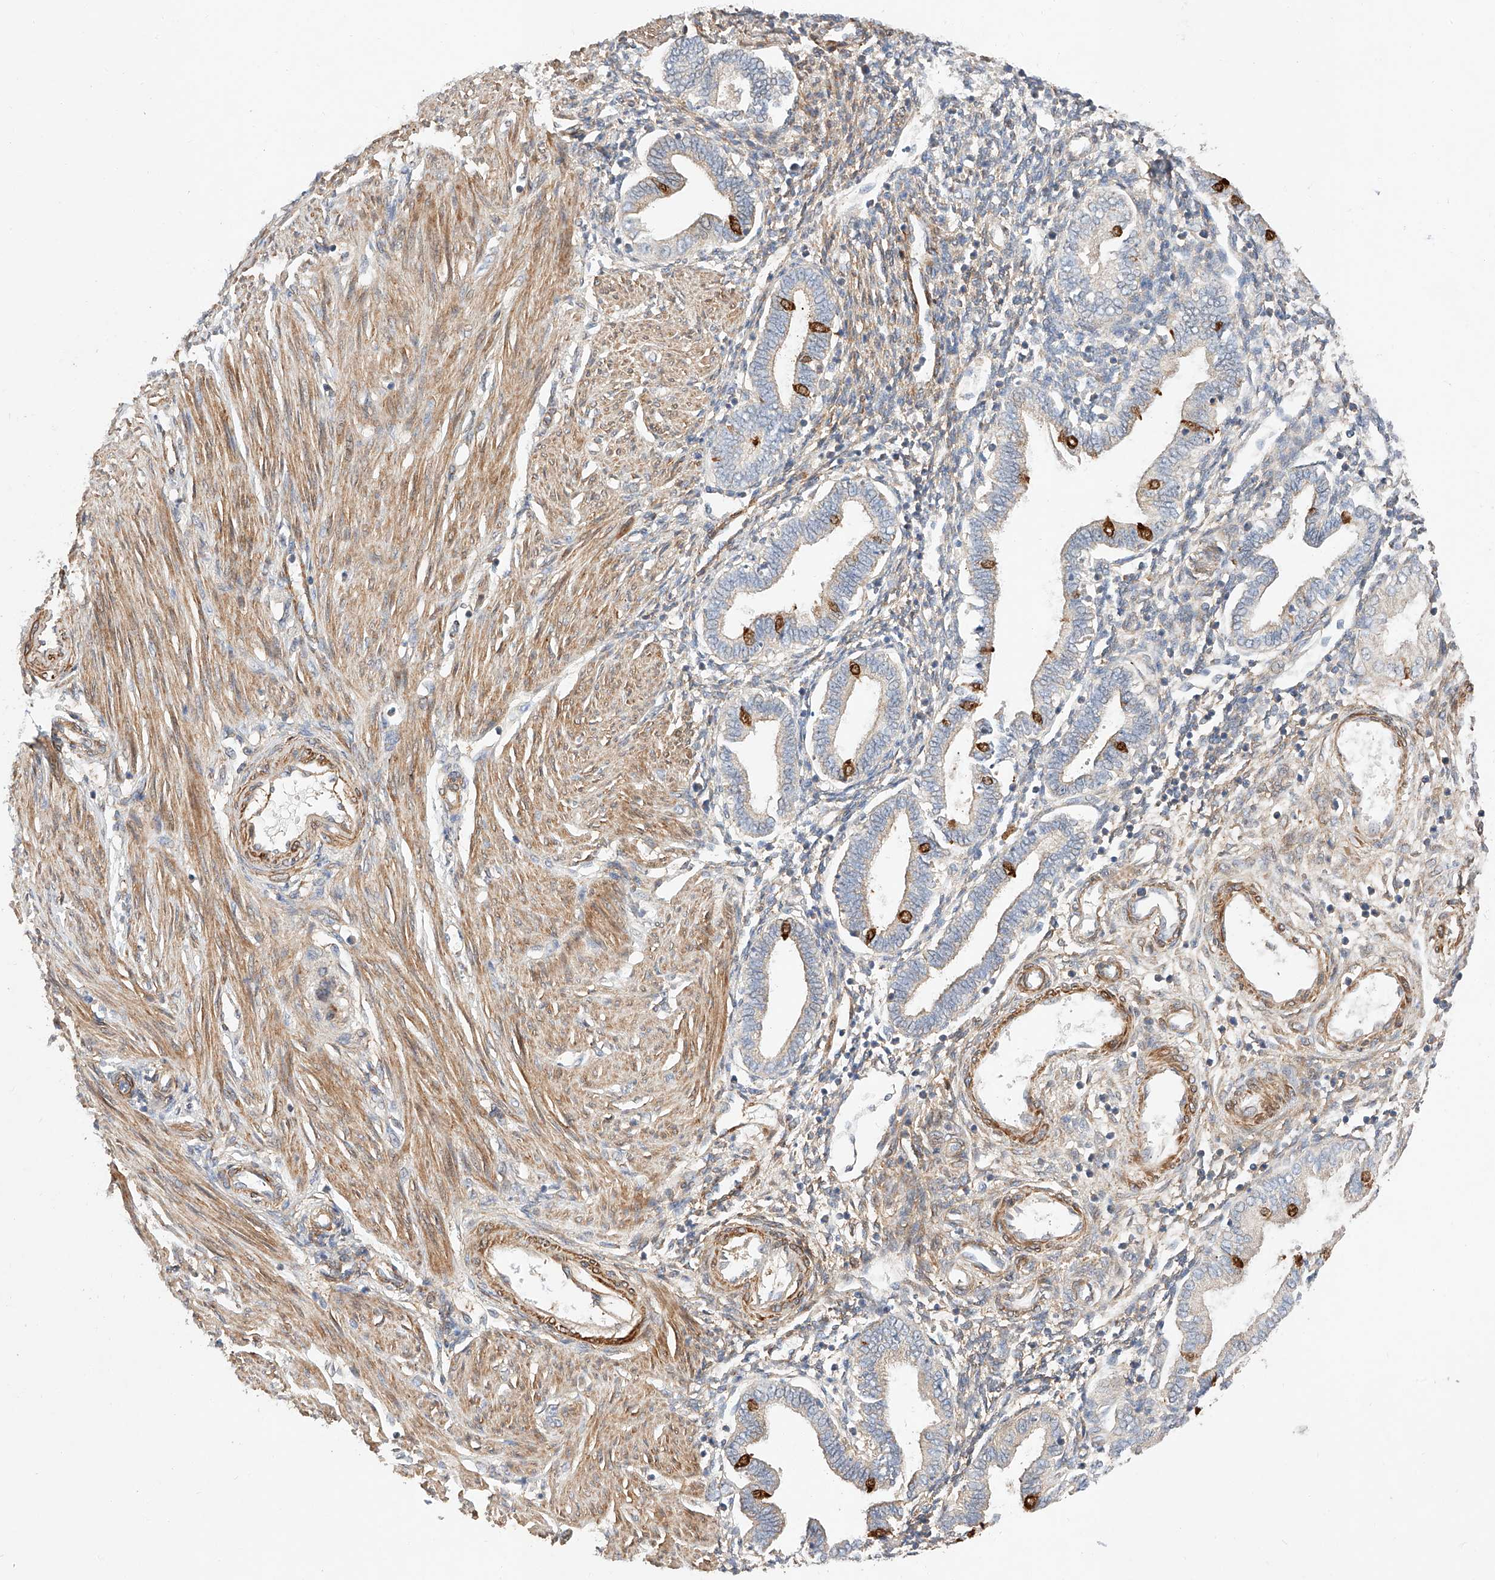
{"staining": {"intensity": "moderate", "quantity": "<25%", "location": "cytoplasmic/membranous"}, "tissue": "endometrium", "cell_type": "Cells in endometrial stroma", "image_type": "normal", "snomed": [{"axis": "morphology", "description": "Normal tissue, NOS"}, {"axis": "topography", "description": "Endometrium"}], "caption": "A high-resolution micrograph shows IHC staining of normal endometrium, which displays moderate cytoplasmic/membranous positivity in approximately <25% of cells in endometrial stroma. The staining was performed using DAB (3,3'-diaminobenzidine) to visualize the protein expression in brown, while the nuclei were stained in blue with hematoxylin (Magnification: 20x).", "gene": "RAB23", "patient": {"sex": "female", "age": 53}}